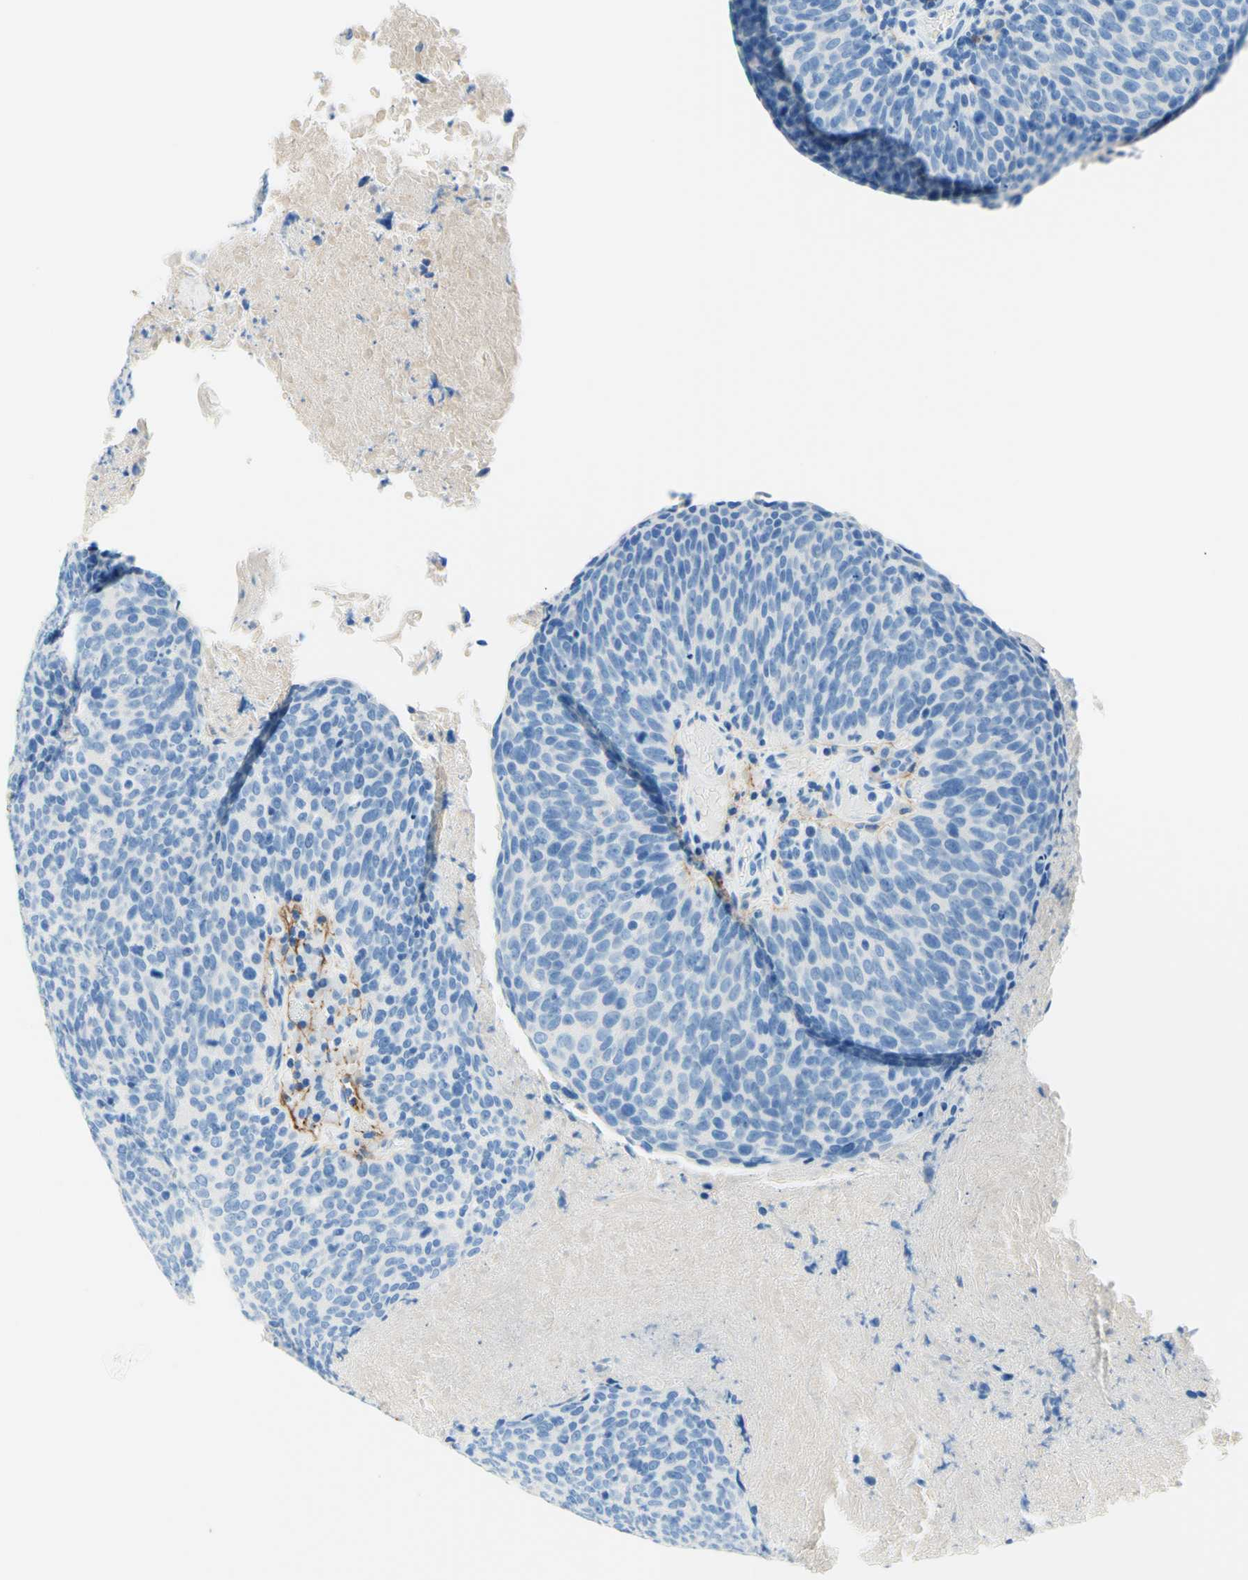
{"staining": {"intensity": "negative", "quantity": "none", "location": "none"}, "tissue": "head and neck cancer", "cell_type": "Tumor cells", "image_type": "cancer", "snomed": [{"axis": "morphology", "description": "Squamous cell carcinoma, NOS"}, {"axis": "morphology", "description": "Squamous cell carcinoma, metastatic, NOS"}, {"axis": "topography", "description": "Lymph node"}, {"axis": "topography", "description": "Head-Neck"}], "caption": "Immunohistochemistry micrograph of neoplastic tissue: head and neck squamous cell carcinoma stained with DAB exhibits no significant protein staining in tumor cells. Nuclei are stained in blue.", "gene": "MFAP5", "patient": {"sex": "male", "age": 62}}